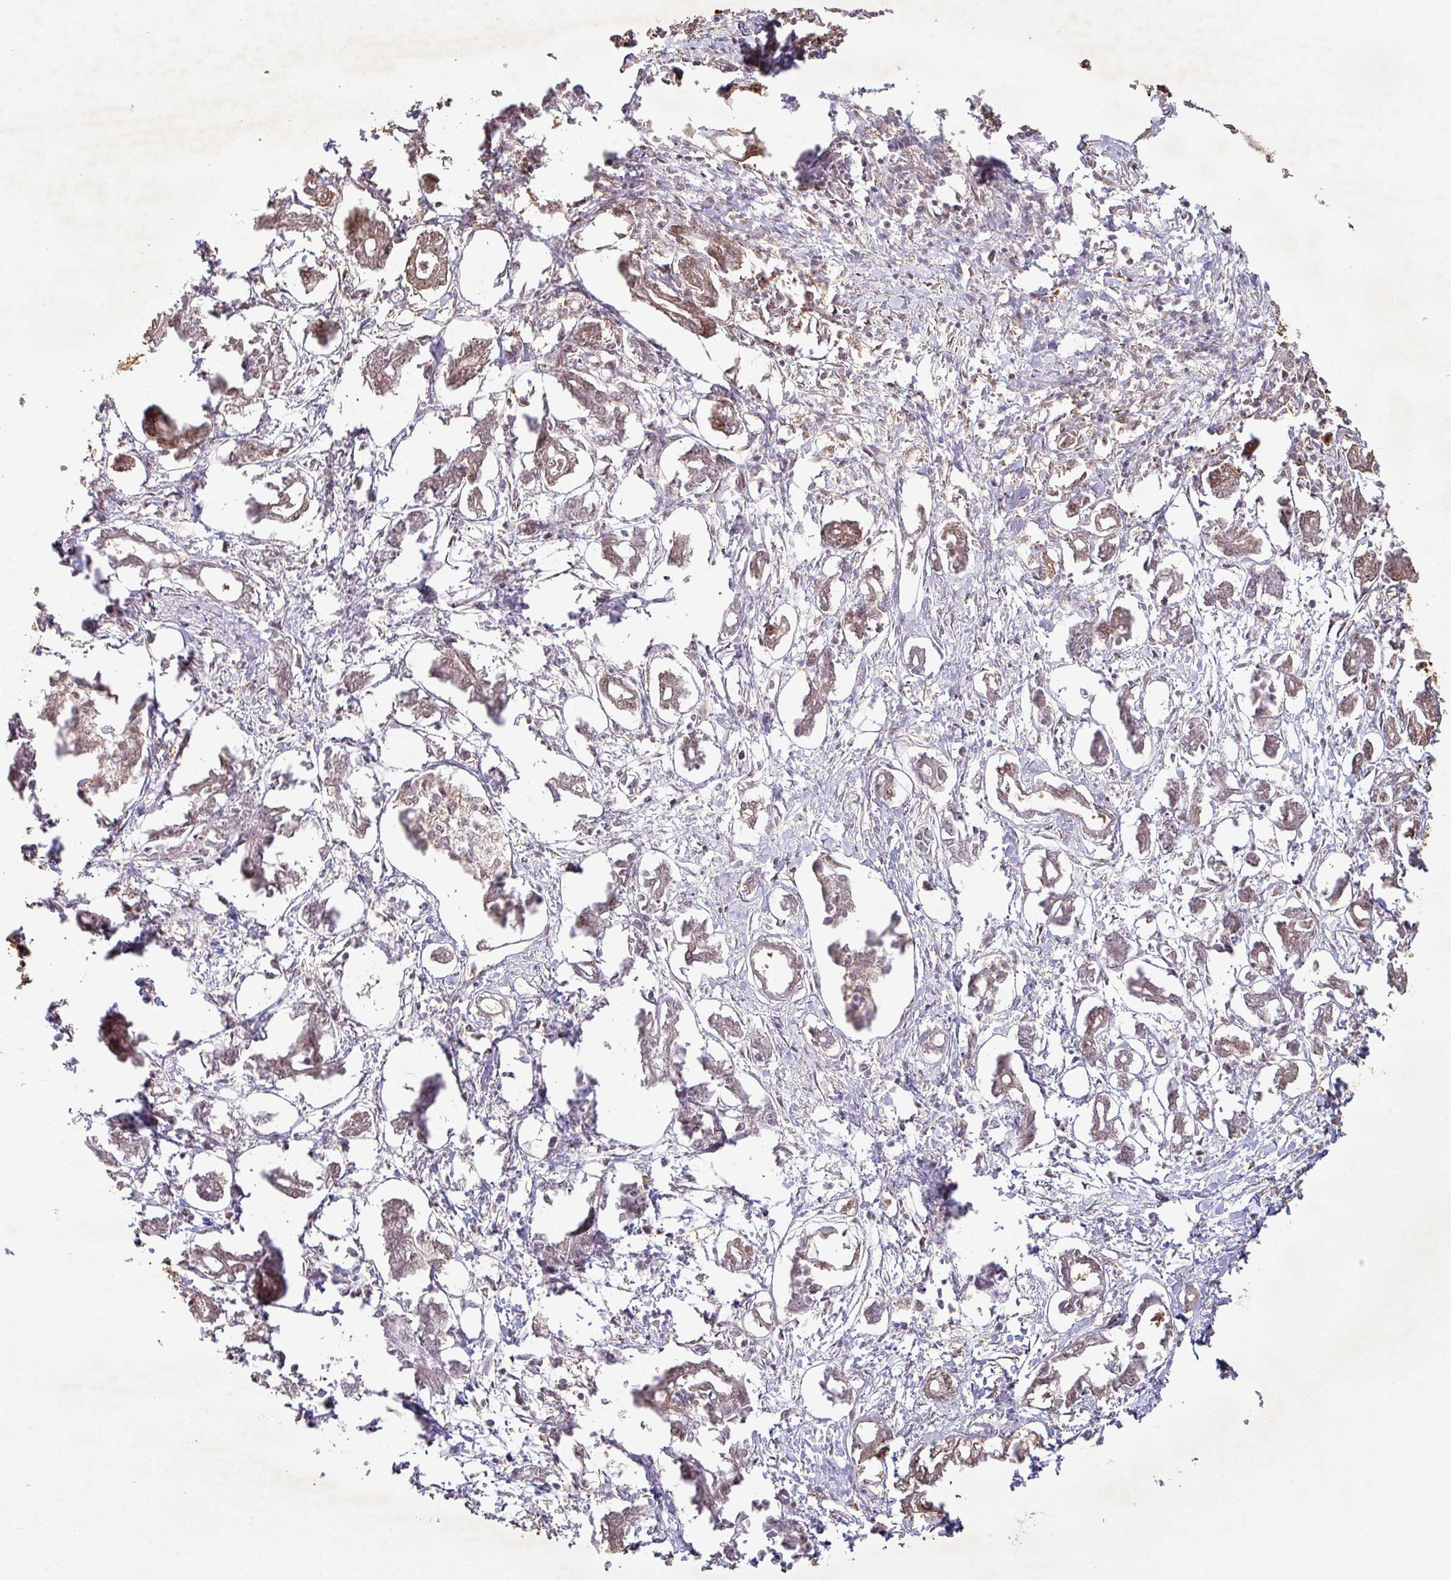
{"staining": {"intensity": "weak", "quantity": "<25%", "location": "cytoplasmic/membranous"}, "tissue": "pancreatic cancer", "cell_type": "Tumor cells", "image_type": "cancer", "snomed": [{"axis": "morphology", "description": "Adenocarcinoma, NOS"}, {"axis": "topography", "description": "Pancreas"}], "caption": "Pancreatic cancer (adenocarcinoma) was stained to show a protein in brown. There is no significant expression in tumor cells. (DAB immunohistochemistry (IHC) with hematoxylin counter stain).", "gene": "ZNF322", "patient": {"sex": "male", "age": 61}}